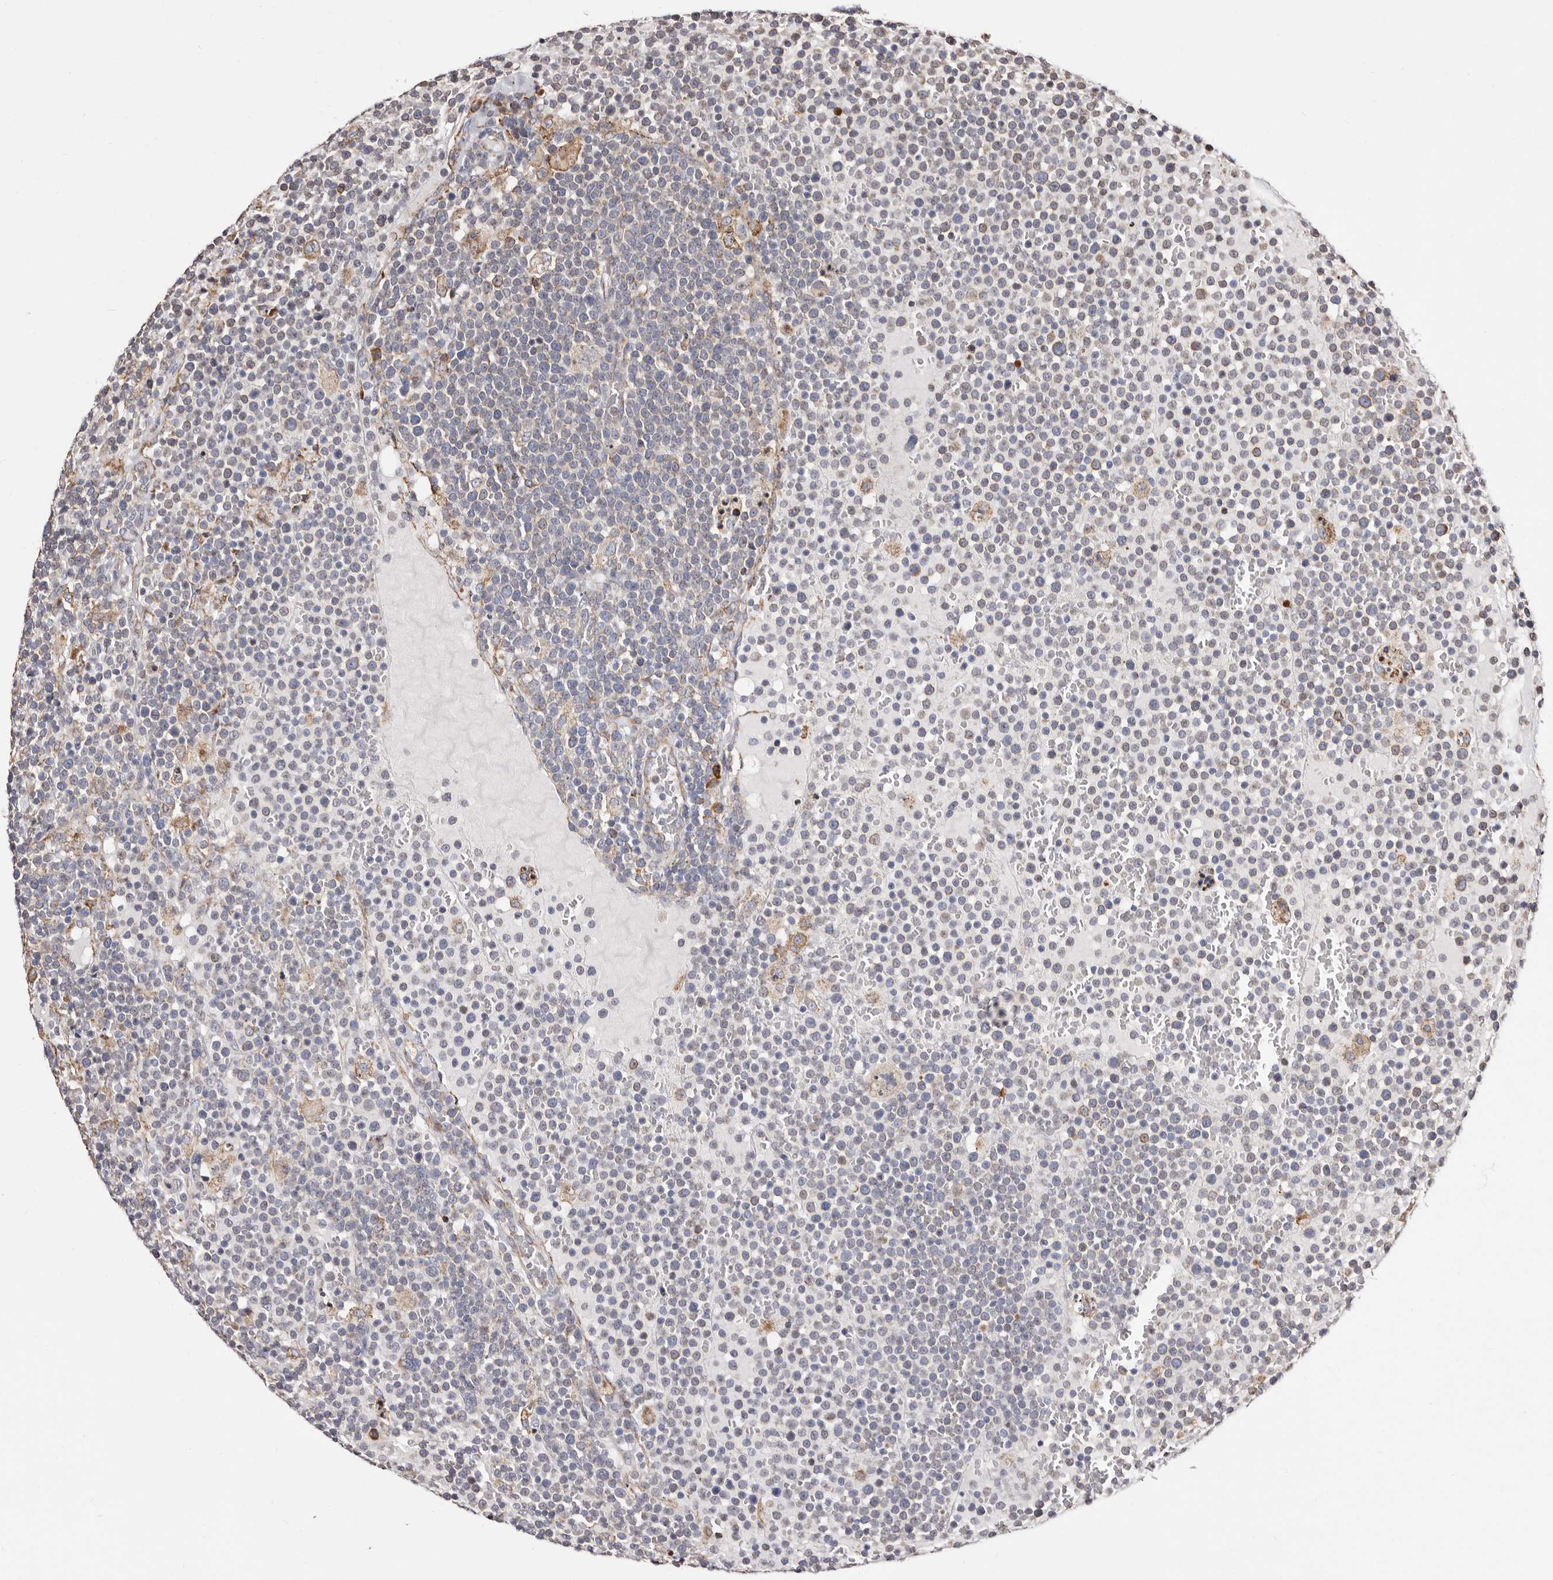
{"staining": {"intensity": "negative", "quantity": "none", "location": "none"}, "tissue": "lymphoma", "cell_type": "Tumor cells", "image_type": "cancer", "snomed": [{"axis": "morphology", "description": "Malignant lymphoma, non-Hodgkin's type, High grade"}, {"axis": "topography", "description": "Lymph node"}], "caption": "Micrograph shows no protein expression in tumor cells of lymphoma tissue. (DAB immunohistochemistry with hematoxylin counter stain).", "gene": "ACBD6", "patient": {"sex": "male", "age": 61}}